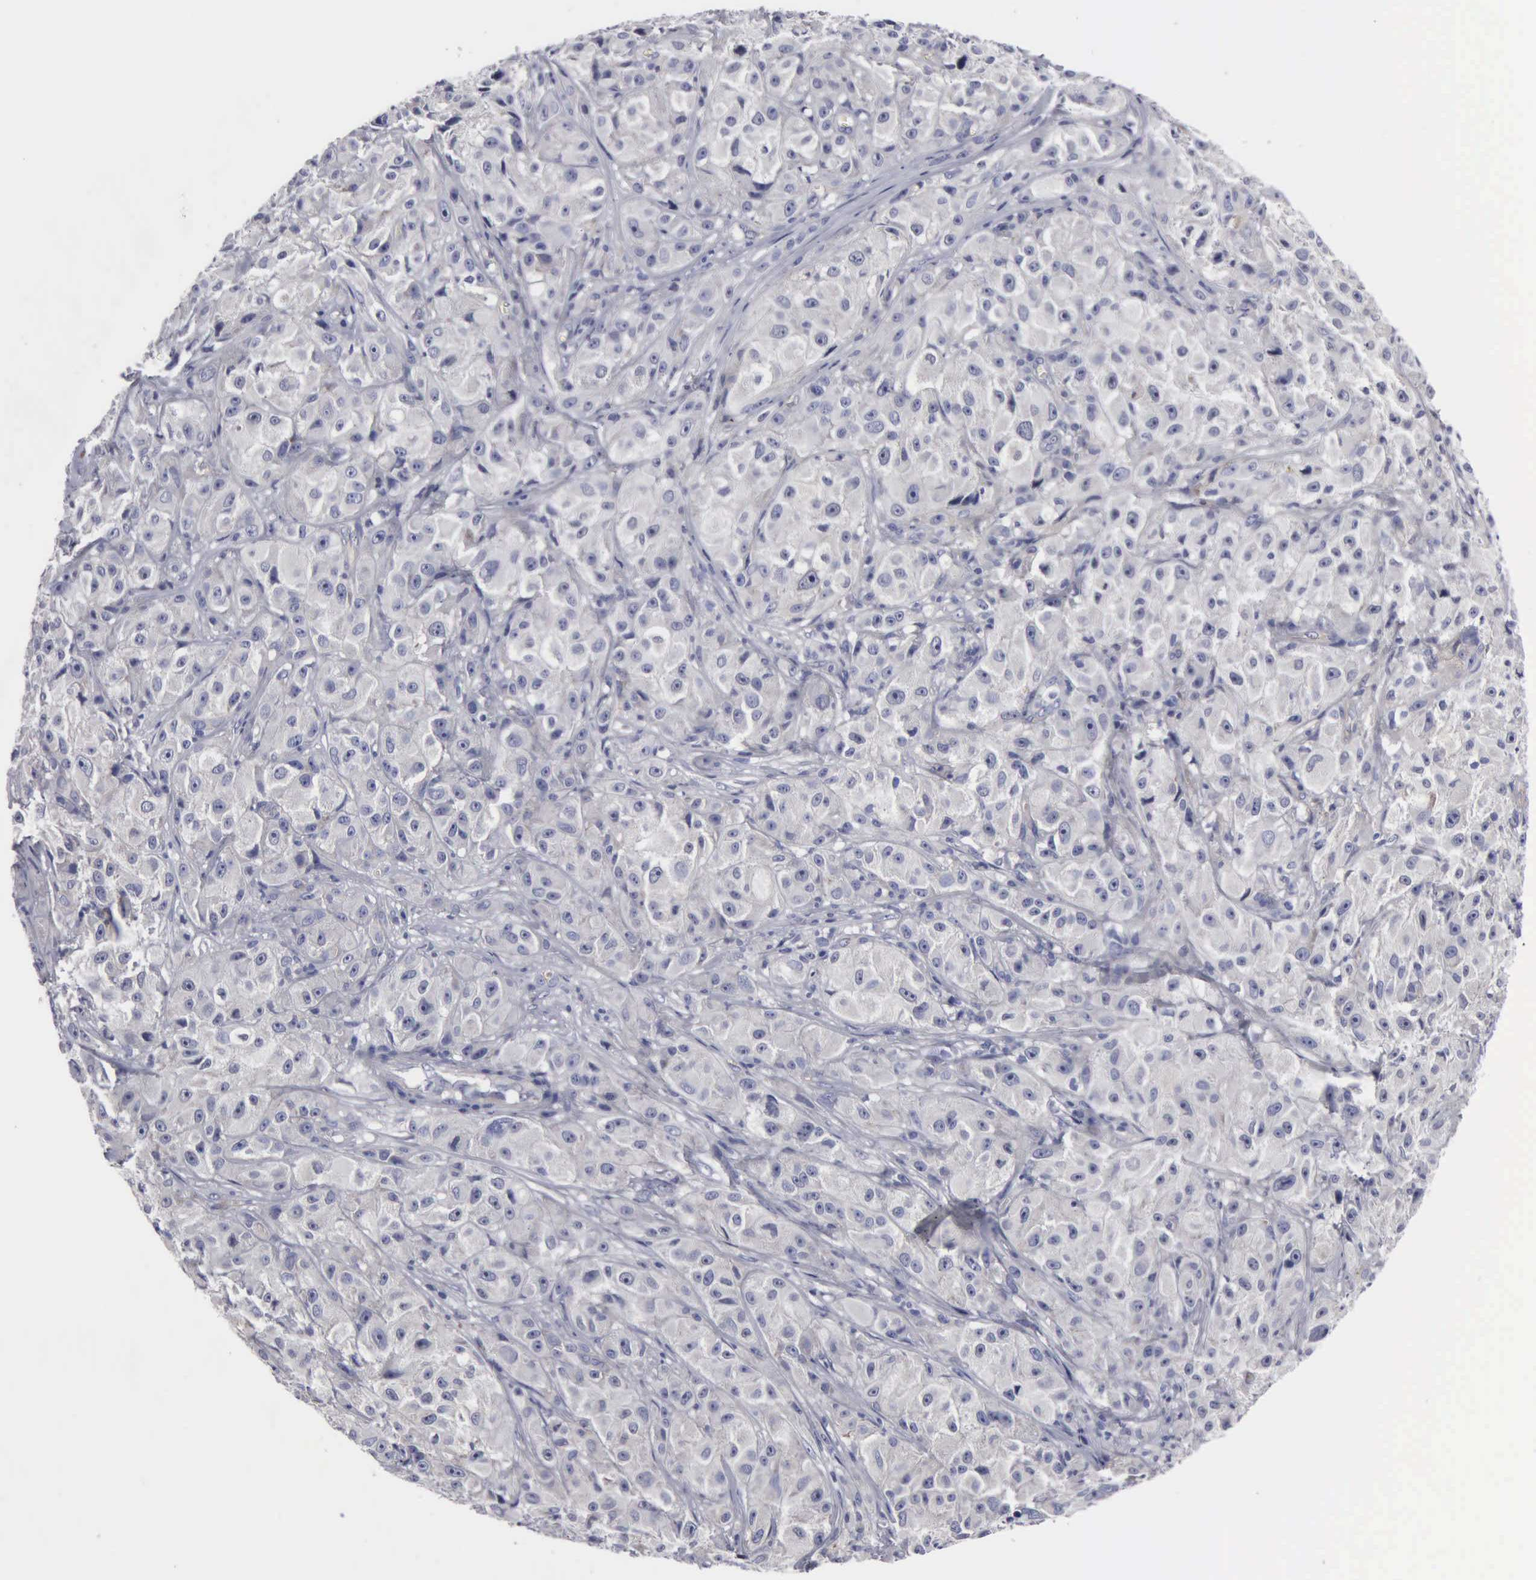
{"staining": {"intensity": "negative", "quantity": "none", "location": "none"}, "tissue": "melanoma", "cell_type": "Tumor cells", "image_type": "cancer", "snomed": [{"axis": "morphology", "description": "Malignant melanoma, NOS"}, {"axis": "topography", "description": "Skin"}], "caption": "An IHC photomicrograph of malignant melanoma is shown. There is no staining in tumor cells of malignant melanoma.", "gene": "RDX", "patient": {"sex": "male", "age": 56}}